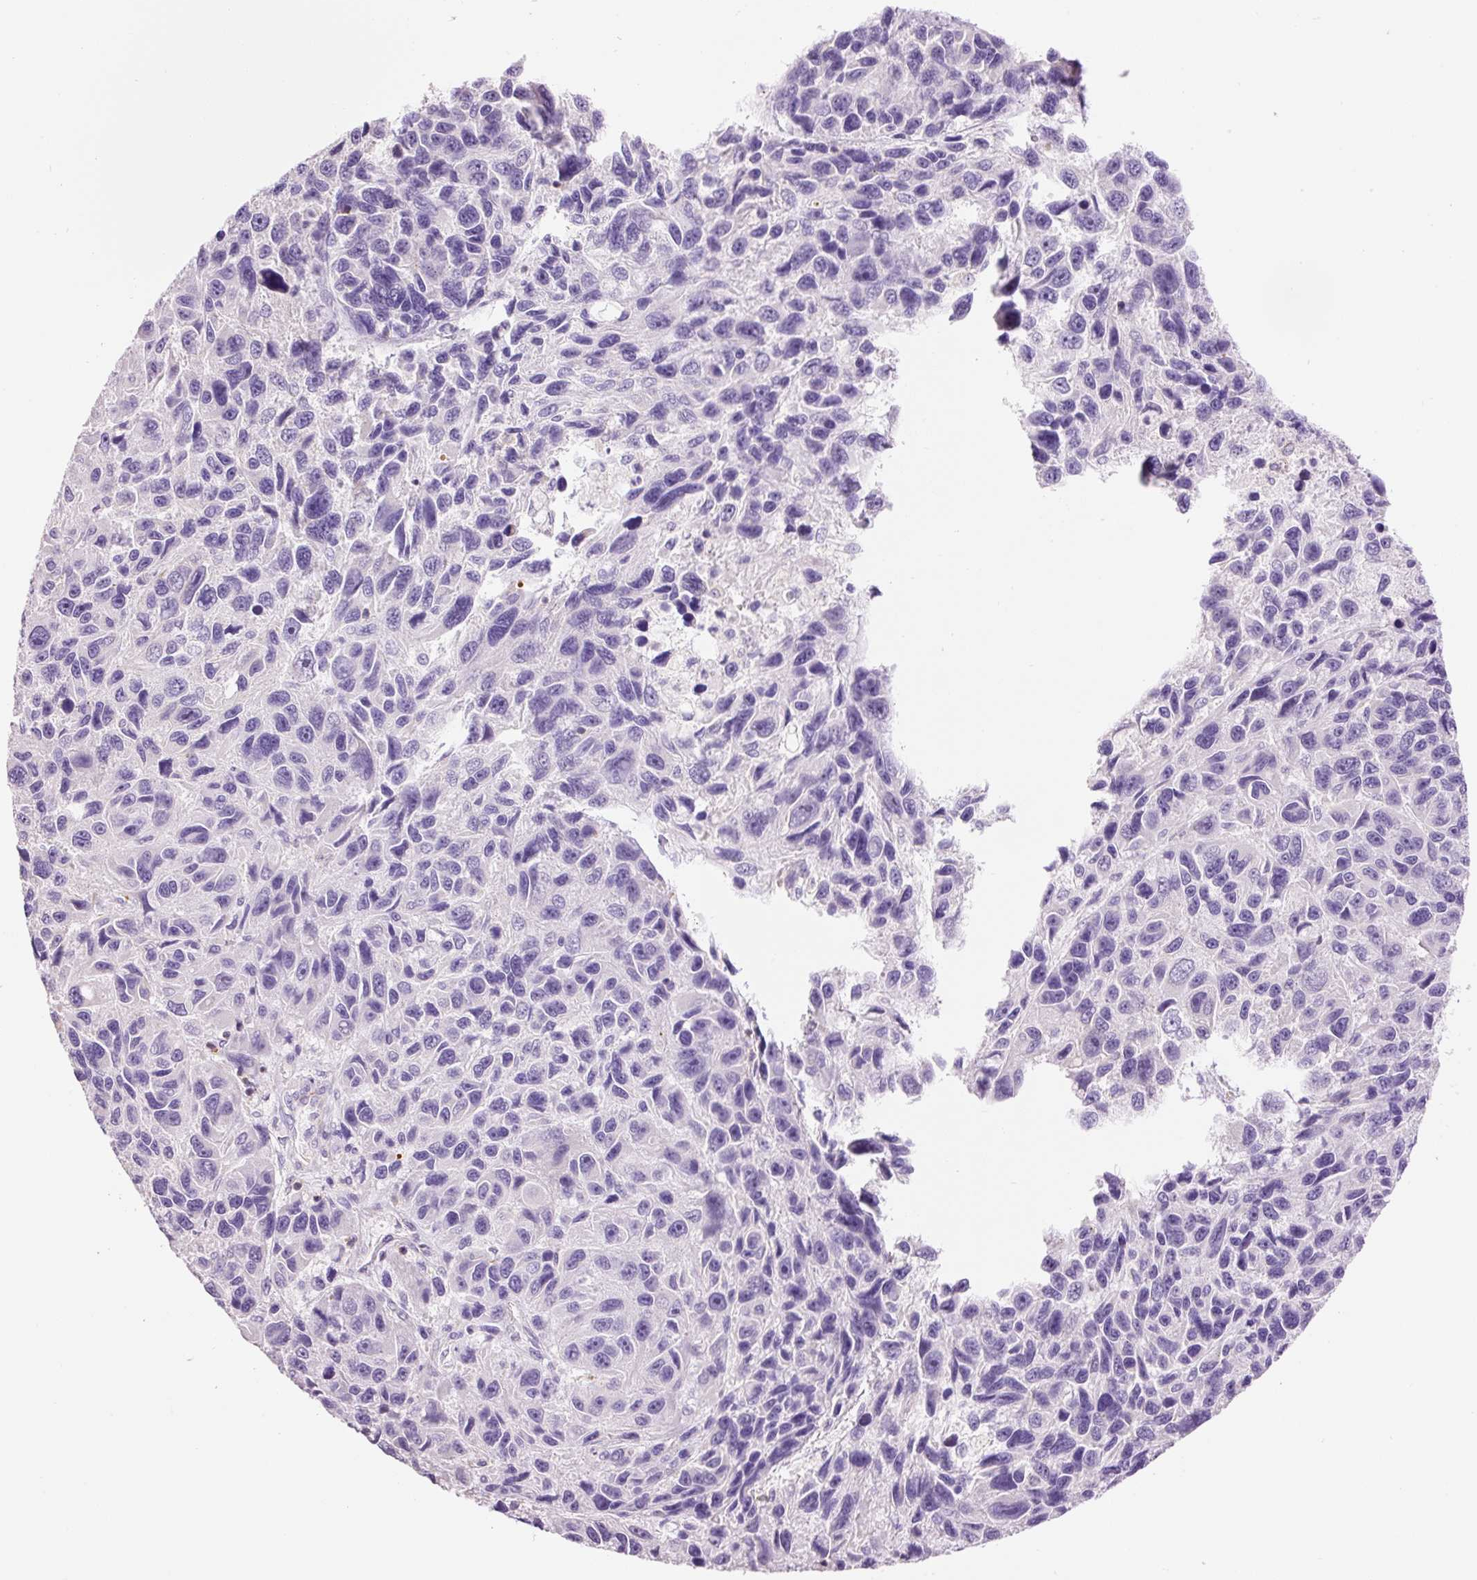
{"staining": {"intensity": "negative", "quantity": "none", "location": "none"}, "tissue": "melanoma", "cell_type": "Tumor cells", "image_type": "cancer", "snomed": [{"axis": "morphology", "description": "Malignant melanoma, NOS"}, {"axis": "topography", "description": "Skin"}], "caption": "High power microscopy histopathology image of an immunohistochemistry (IHC) photomicrograph of melanoma, revealing no significant expression in tumor cells. The staining was performed using DAB (3,3'-diaminobenzidine) to visualize the protein expression in brown, while the nuclei were stained in blue with hematoxylin (Magnification: 20x).", "gene": "DOK6", "patient": {"sex": "male", "age": 53}}